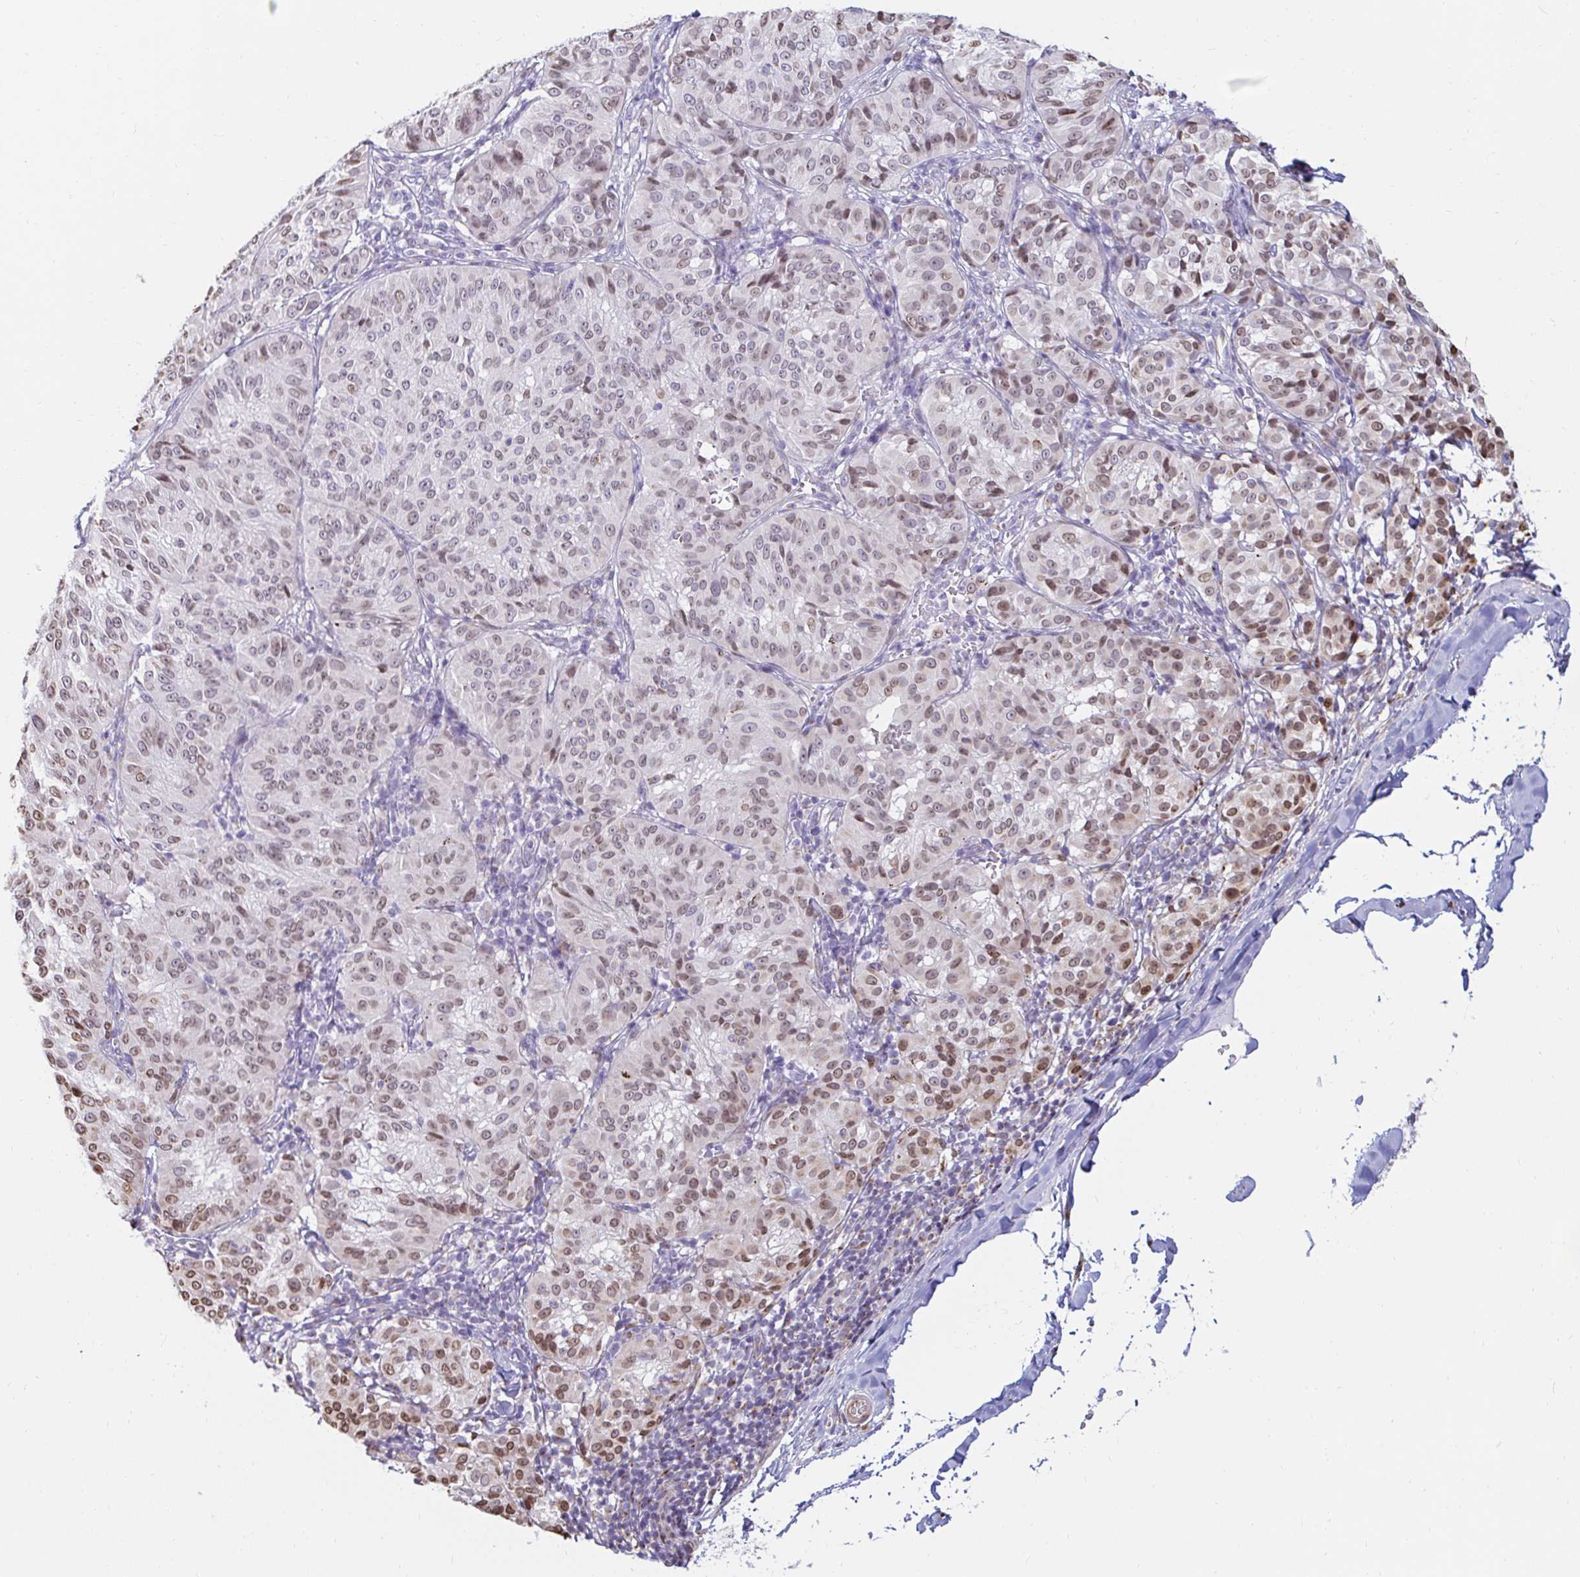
{"staining": {"intensity": "moderate", "quantity": "25%-75%", "location": "nuclear"}, "tissue": "melanoma", "cell_type": "Tumor cells", "image_type": "cancer", "snomed": [{"axis": "morphology", "description": "Malignant melanoma, NOS"}, {"axis": "topography", "description": "Skin"}], "caption": "Tumor cells show moderate nuclear staining in approximately 25%-75% of cells in melanoma. (Stains: DAB (3,3'-diaminobenzidine) in brown, nuclei in blue, Microscopy: brightfield microscopy at high magnification).", "gene": "CAPSL", "patient": {"sex": "female", "age": 72}}